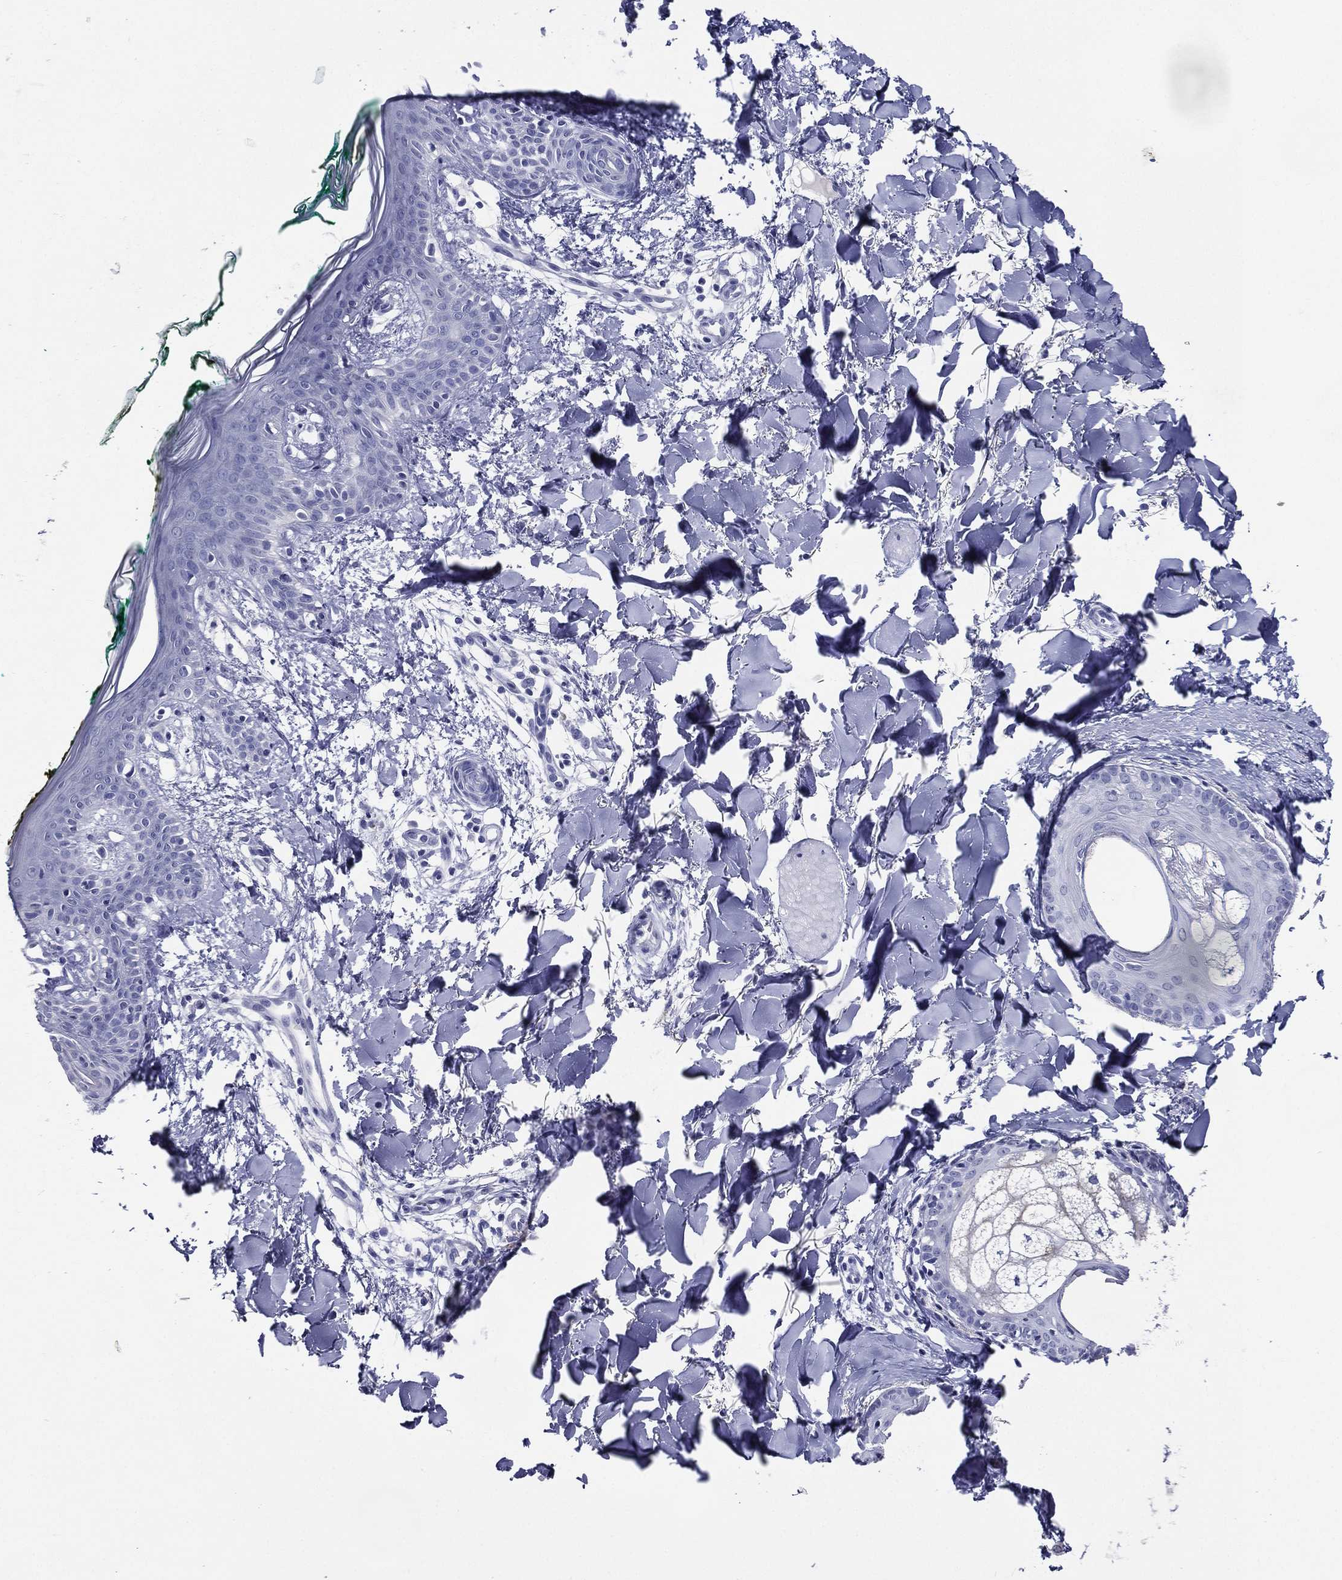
{"staining": {"intensity": "negative", "quantity": "none", "location": "none"}, "tissue": "skin", "cell_type": "Fibroblasts", "image_type": "normal", "snomed": [{"axis": "morphology", "description": "Normal tissue, NOS"}, {"axis": "morphology", "description": "Malignant melanoma, NOS"}, {"axis": "topography", "description": "Skin"}], "caption": "There is no significant staining in fibroblasts of skin. The staining was performed using DAB to visualize the protein expression in brown, while the nuclei were stained in blue with hematoxylin (Magnification: 20x).", "gene": "ACE2", "patient": {"sex": "female", "age": 34}}